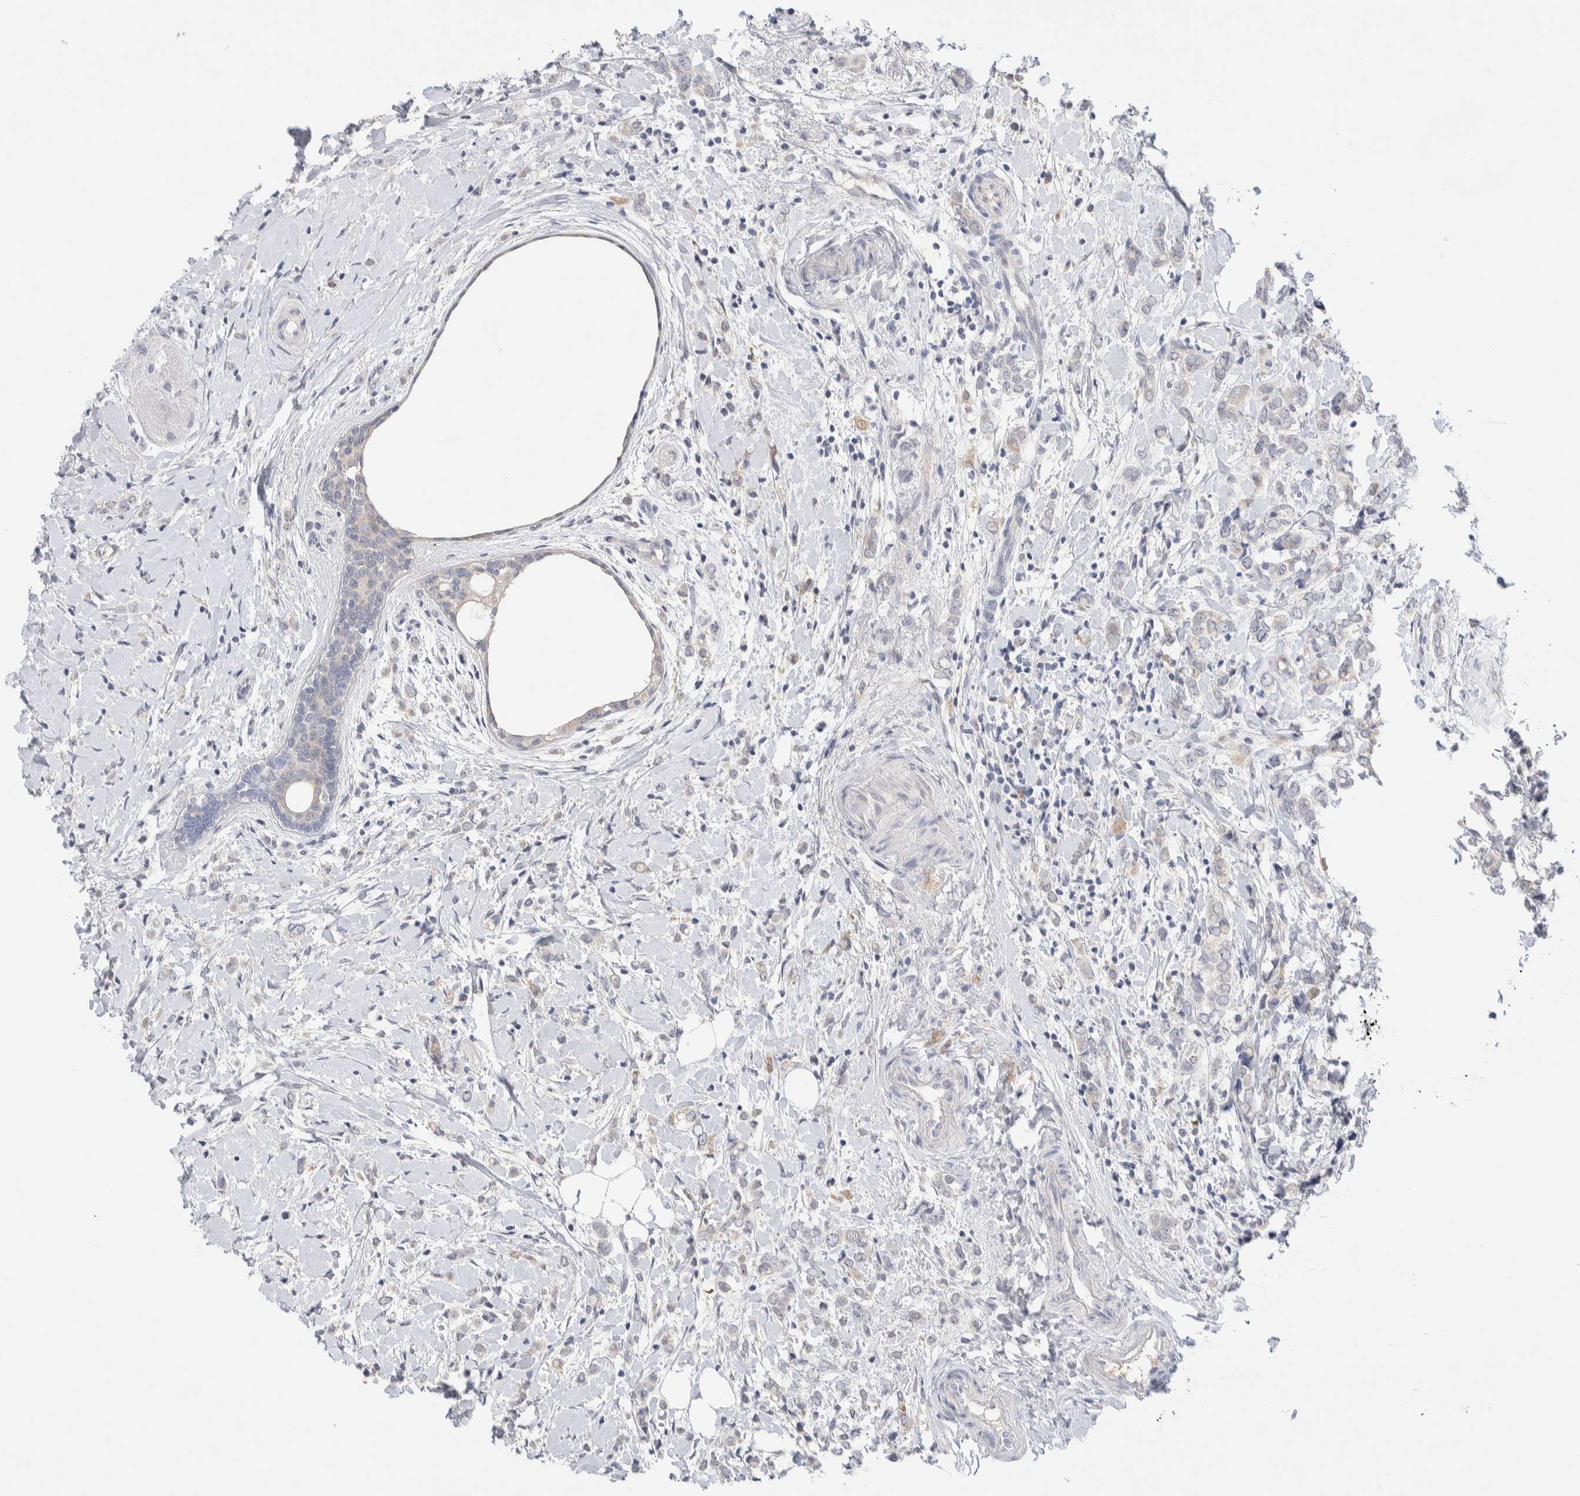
{"staining": {"intensity": "negative", "quantity": "none", "location": "none"}, "tissue": "breast cancer", "cell_type": "Tumor cells", "image_type": "cancer", "snomed": [{"axis": "morphology", "description": "Normal tissue, NOS"}, {"axis": "morphology", "description": "Lobular carcinoma"}, {"axis": "topography", "description": "Breast"}], "caption": "This image is of breast lobular carcinoma stained with IHC to label a protein in brown with the nuclei are counter-stained blue. There is no expression in tumor cells. (DAB IHC with hematoxylin counter stain).", "gene": "DNAJB6", "patient": {"sex": "female", "age": 47}}